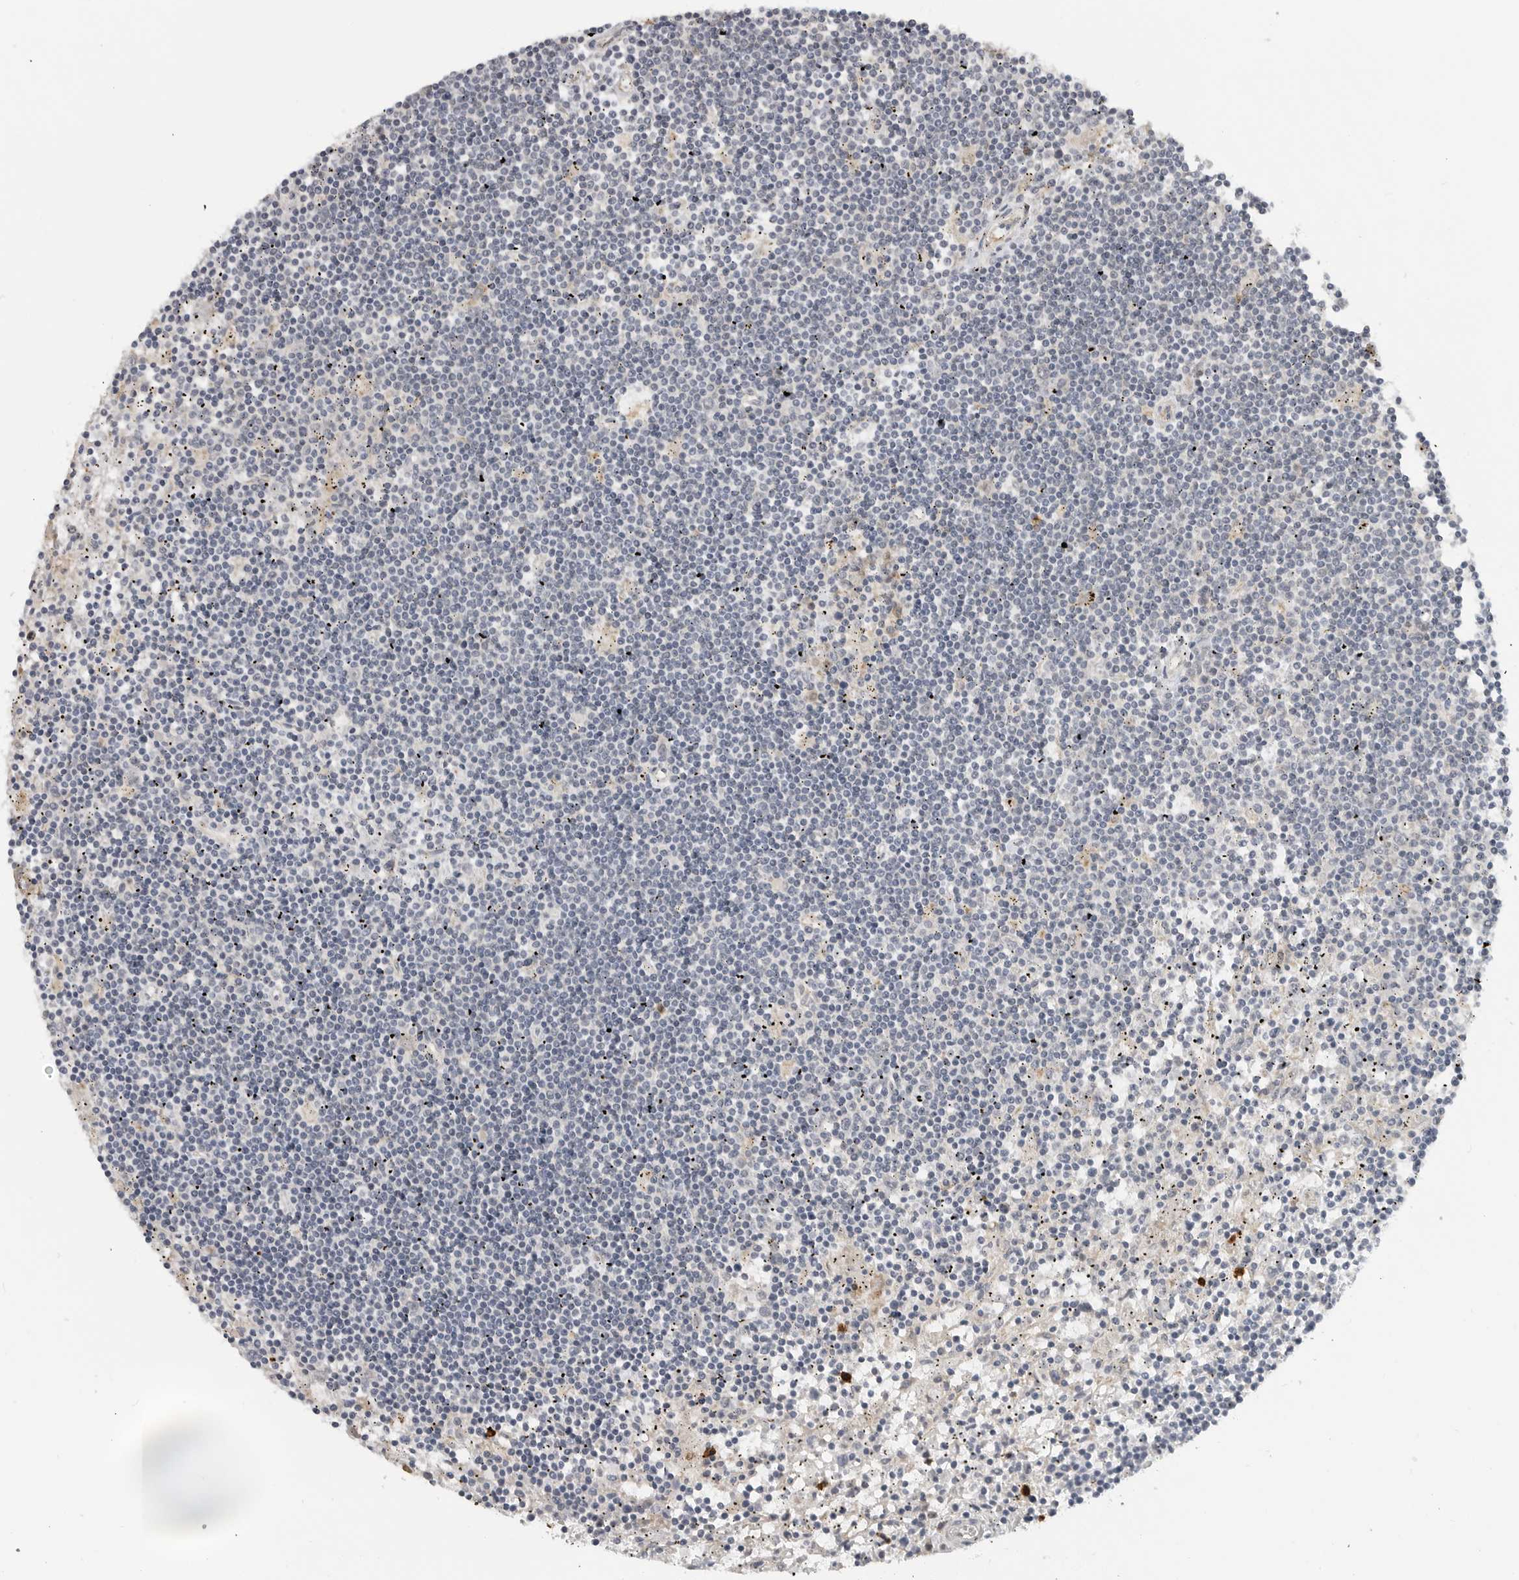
{"staining": {"intensity": "negative", "quantity": "none", "location": "none"}, "tissue": "lymphoma", "cell_type": "Tumor cells", "image_type": "cancer", "snomed": [{"axis": "morphology", "description": "Malignant lymphoma, non-Hodgkin's type, Low grade"}, {"axis": "topography", "description": "Spleen"}], "caption": "Immunohistochemistry image of neoplastic tissue: human low-grade malignant lymphoma, non-Hodgkin's type stained with DAB (3,3'-diaminobenzidine) shows no significant protein expression in tumor cells.", "gene": "CEP295NL", "patient": {"sex": "male", "age": 76}}